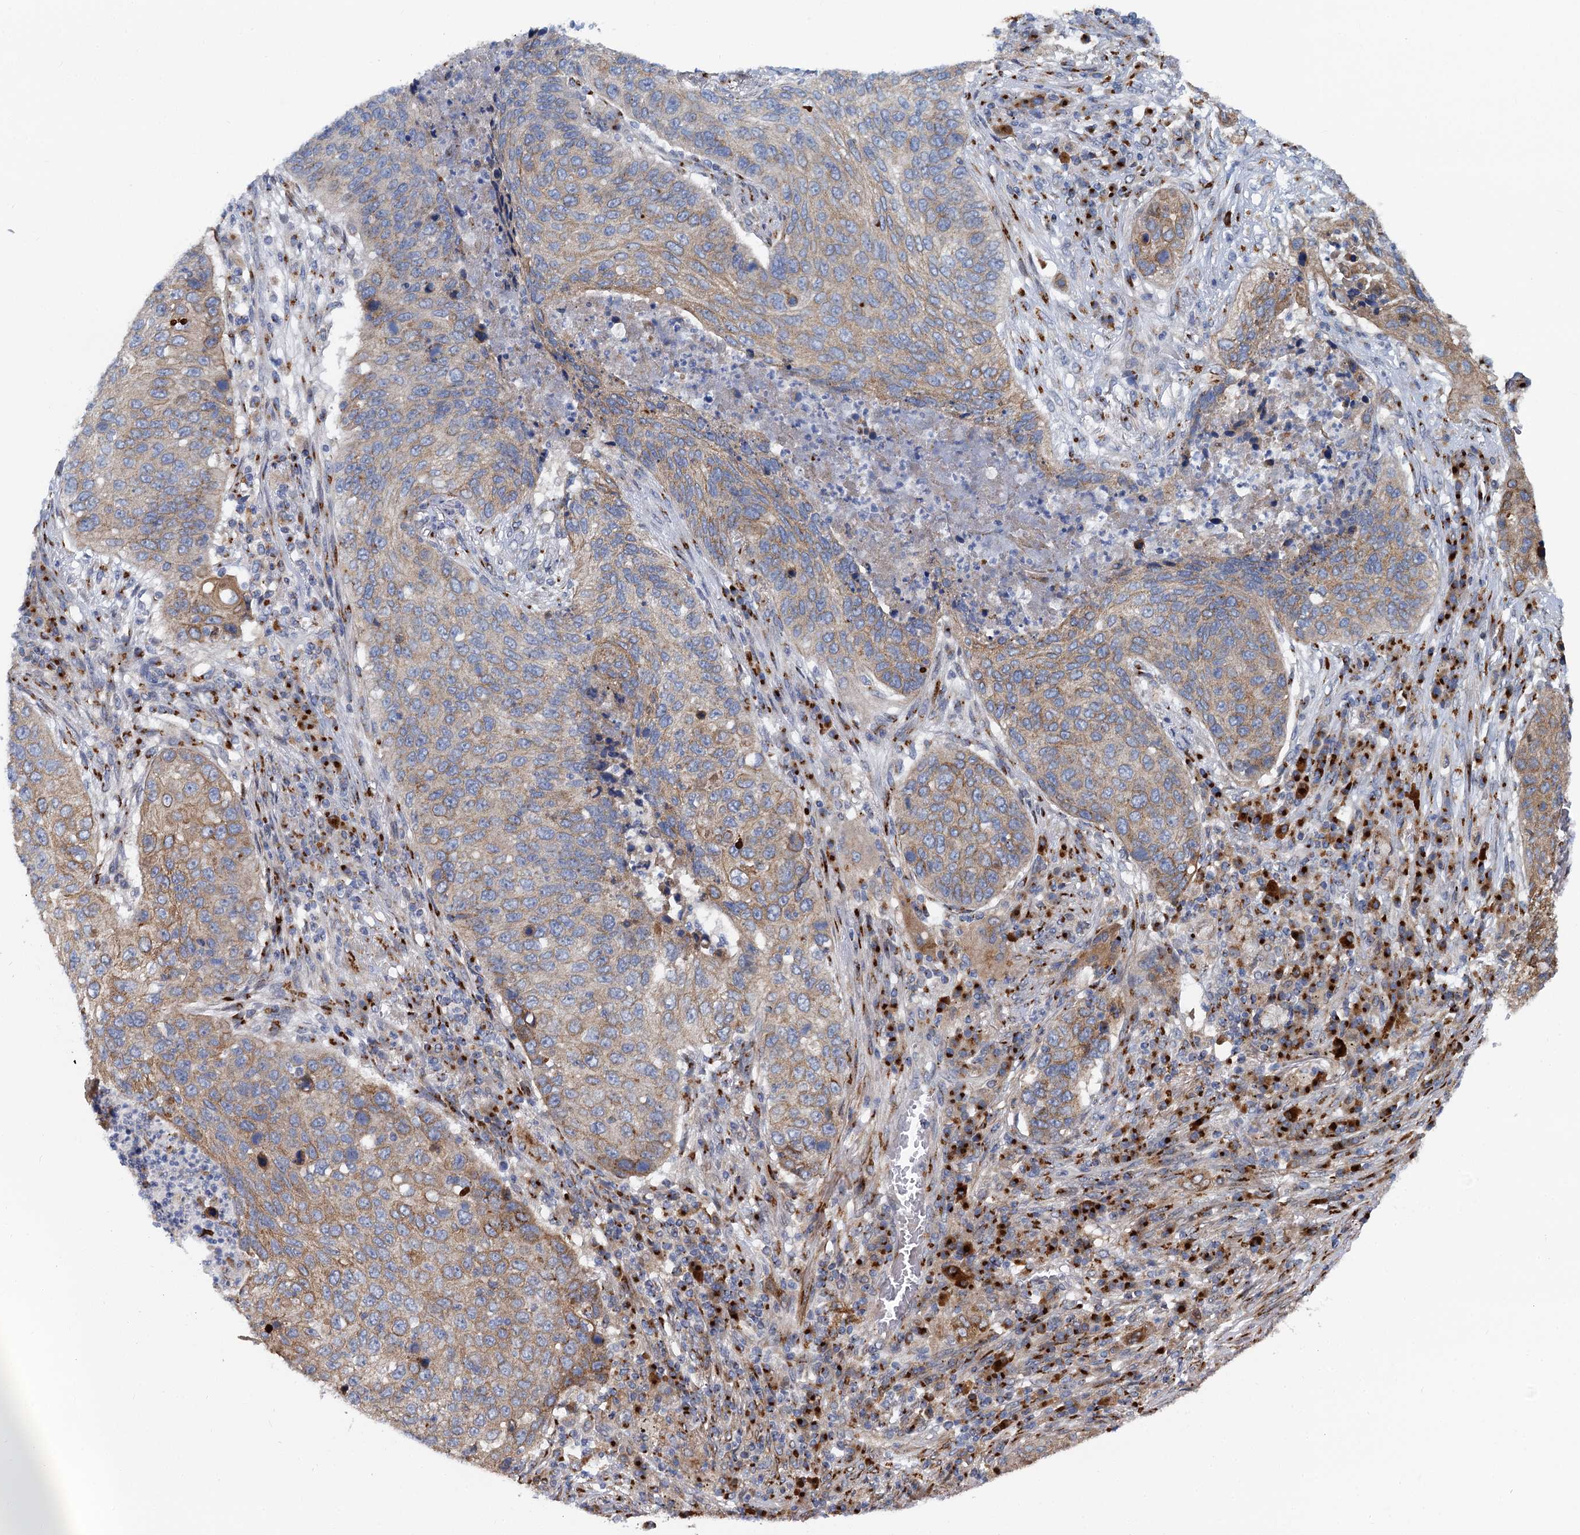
{"staining": {"intensity": "weak", "quantity": "25%-75%", "location": "cytoplasmic/membranous"}, "tissue": "lung cancer", "cell_type": "Tumor cells", "image_type": "cancer", "snomed": [{"axis": "morphology", "description": "Squamous cell carcinoma, NOS"}, {"axis": "topography", "description": "Lung"}], "caption": "Lung cancer stained with immunohistochemistry exhibits weak cytoplasmic/membranous staining in about 25%-75% of tumor cells. The staining is performed using DAB (3,3'-diaminobenzidine) brown chromogen to label protein expression. The nuclei are counter-stained blue using hematoxylin.", "gene": "BET1L", "patient": {"sex": "female", "age": 63}}